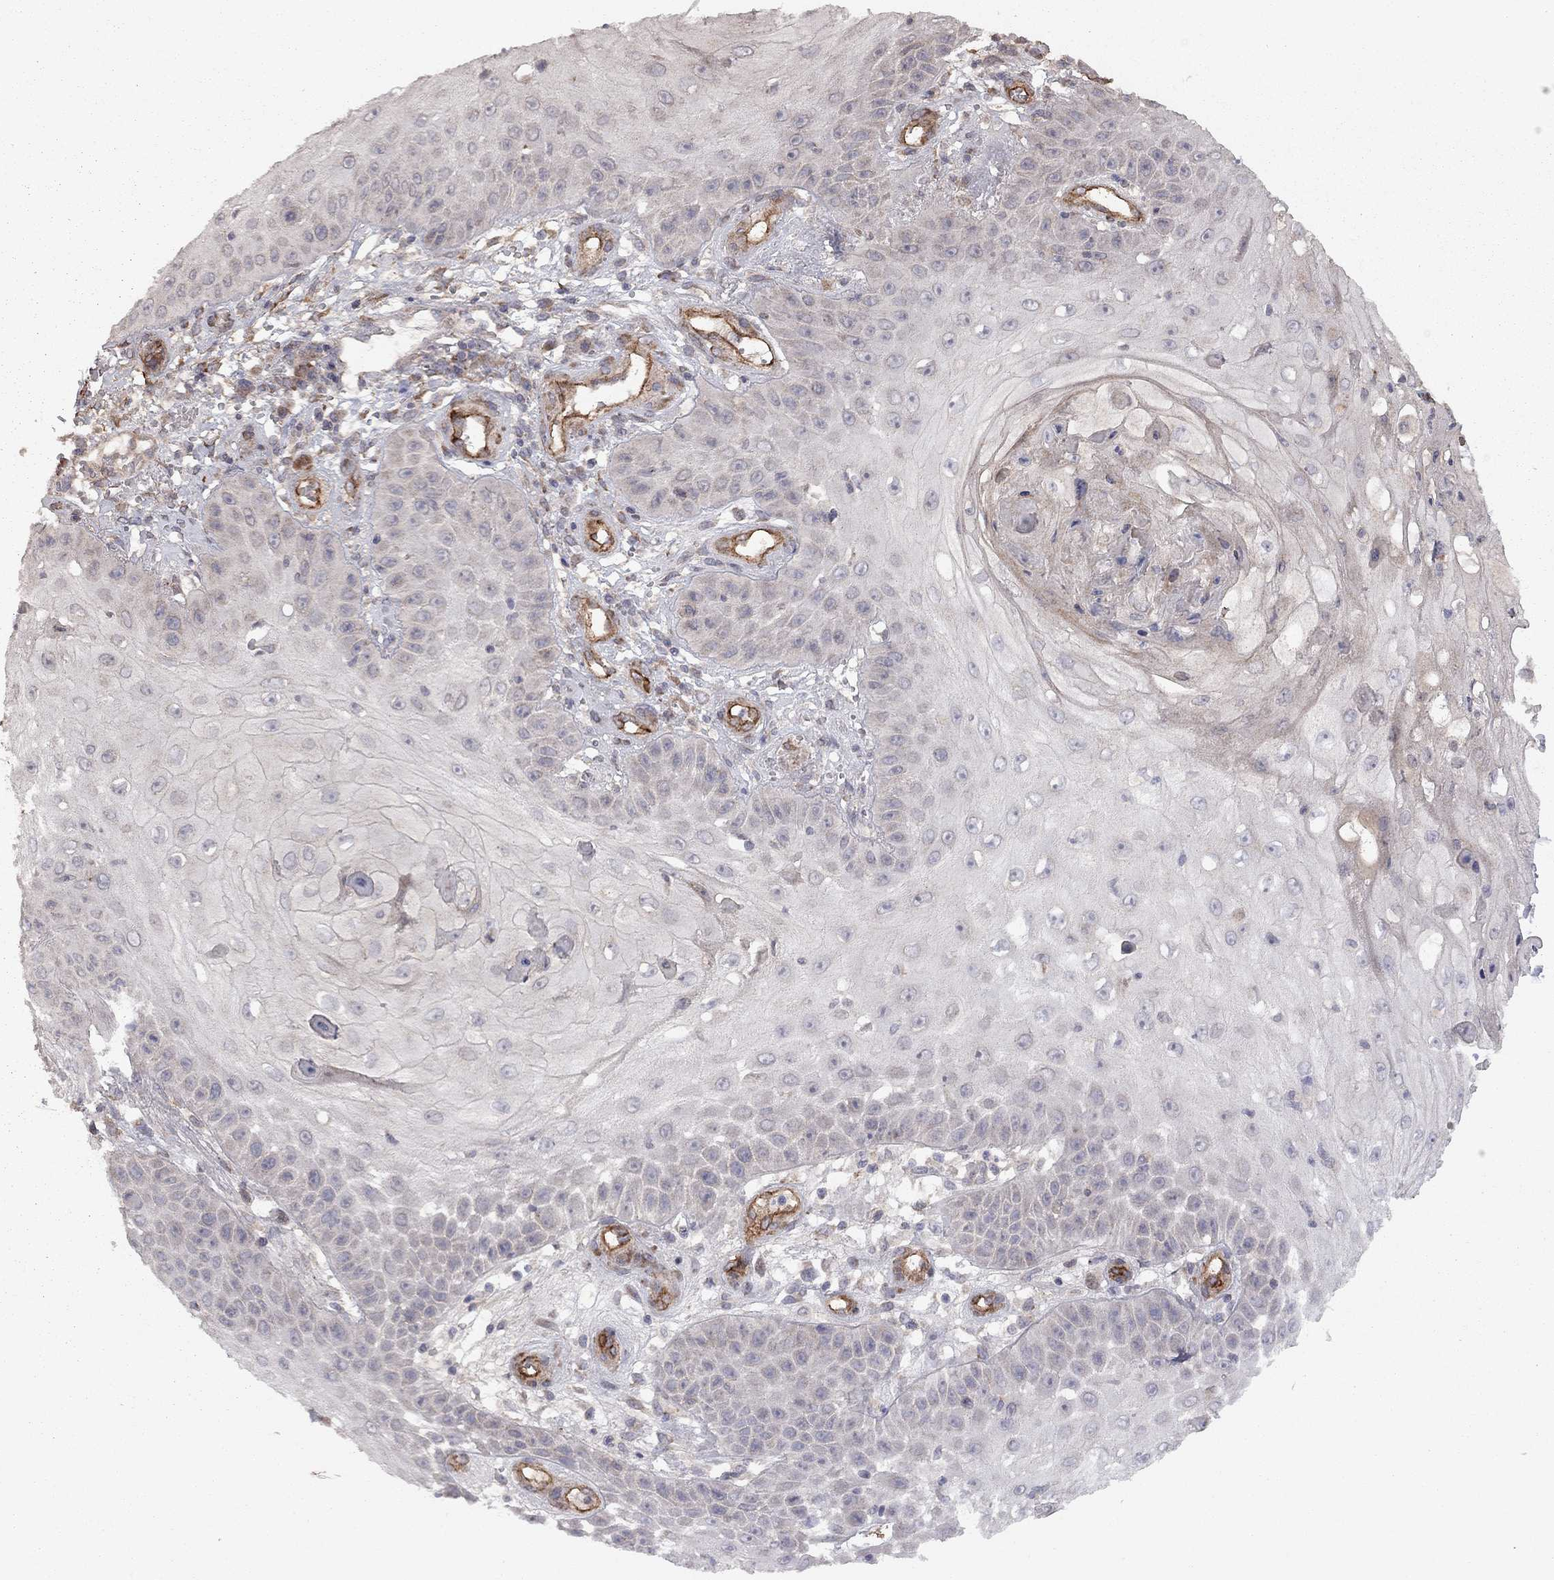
{"staining": {"intensity": "negative", "quantity": "none", "location": "none"}, "tissue": "skin cancer", "cell_type": "Tumor cells", "image_type": "cancer", "snomed": [{"axis": "morphology", "description": "Squamous cell carcinoma, NOS"}, {"axis": "topography", "description": "Skin"}], "caption": "High magnification brightfield microscopy of skin cancer (squamous cell carcinoma) stained with DAB (brown) and counterstained with hematoxylin (blue): tumor cells show no significant expression.", "gene": "EXOC3L2", "patient": {"sex": "male", "age": 70}}